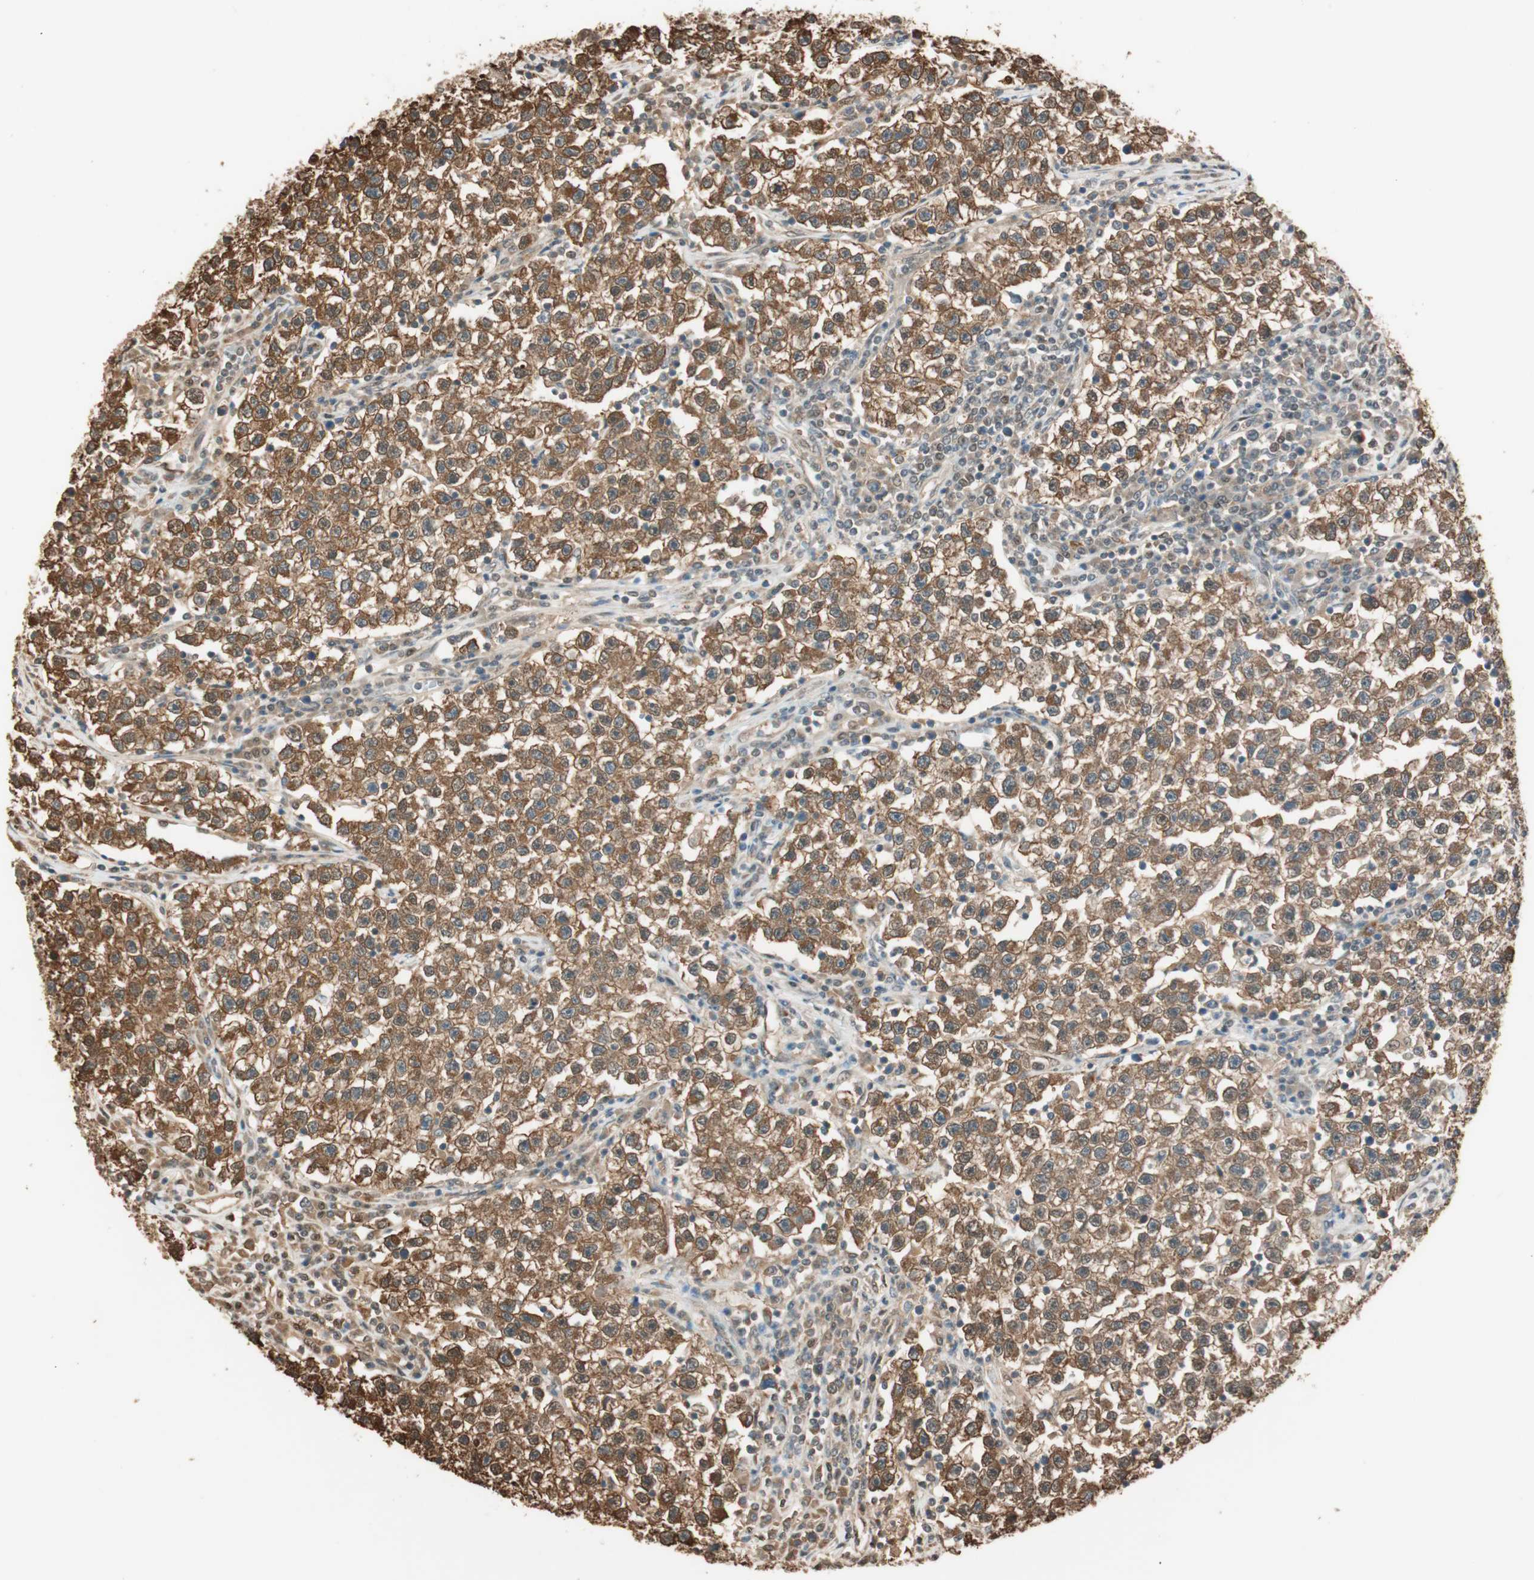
{"staining": {"intensity": "strong", "quantity": ">75%", "location": "cytoplasmic/membranous"}, "tissue": "testis cancer", "cell_type": "Tumor cells", "image_type": "cancer", "snomed": [{"axis": "morphology", "description": "Seminoma, NOS"}, {"axis": "topography", "description": "Testis"}], "caption": "Protein staining exhibits strong cytoplasmic/membranous positivity in approximately >75% of tumor cells in seminoma (testis). (IHC, brightfield microscopy, high magnification).", "gene": "ZNF443", "patient": {"sex": "male", "age": 22}}